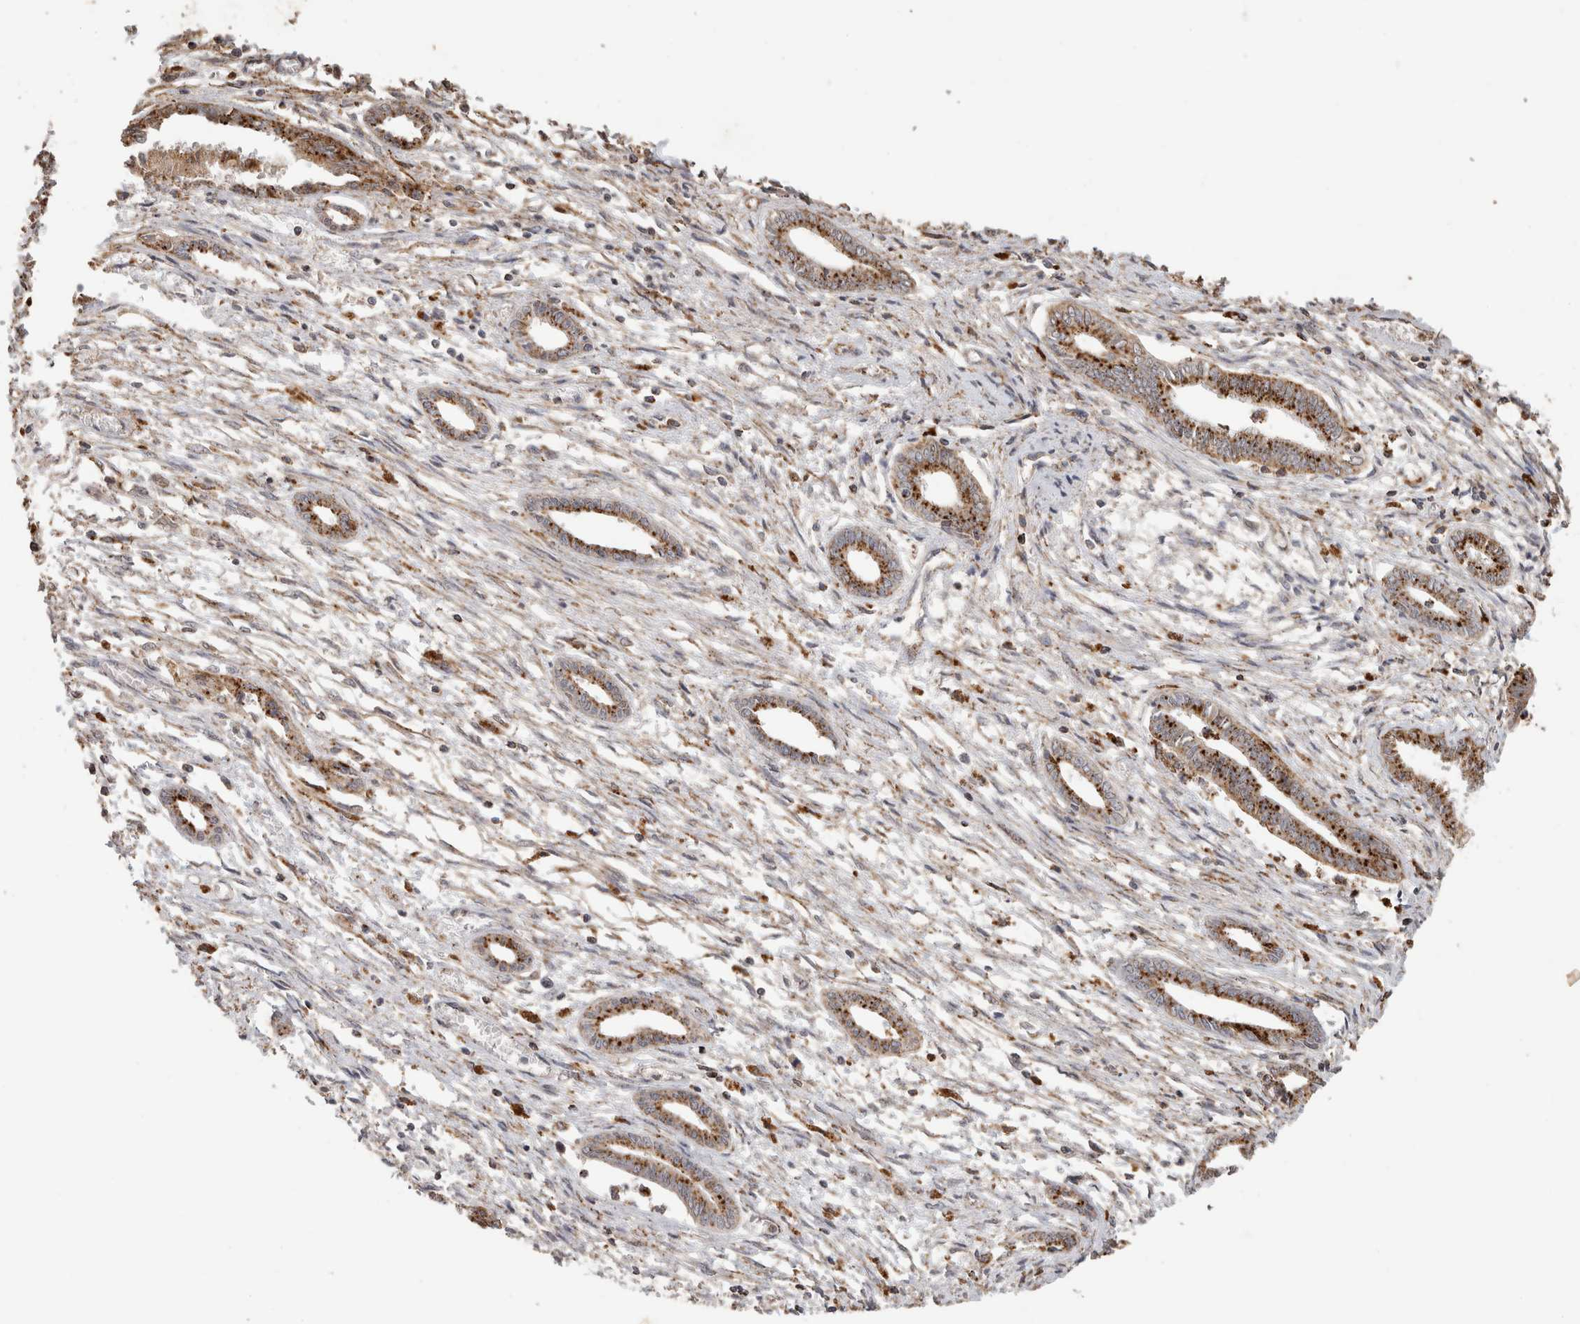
{"staining": {"intensity": "moderate", "quantity": "25%-75%", "location": "cytoplasmic/membranous"}, "tissue": "endometrium", "cell_type": "Cells in endometrial stroma", "image_type": "normal", "snomed": [{"axis": "morphology", "description": "Normal tissue, NOS"}, {"axis": "topography", "description": "Endometrium"}], "caption": "The immunohistochemical stain shows moderate cytoplasmic/membranous staining in cells in endometrial stroma of normal endometrium. (DAB (3,3'-diaminobenzidine) IHC, brown staining for protein, blue staining for nuclei).", "gene": "ARSA", "patient": {"sex": "female", "age": 56}}